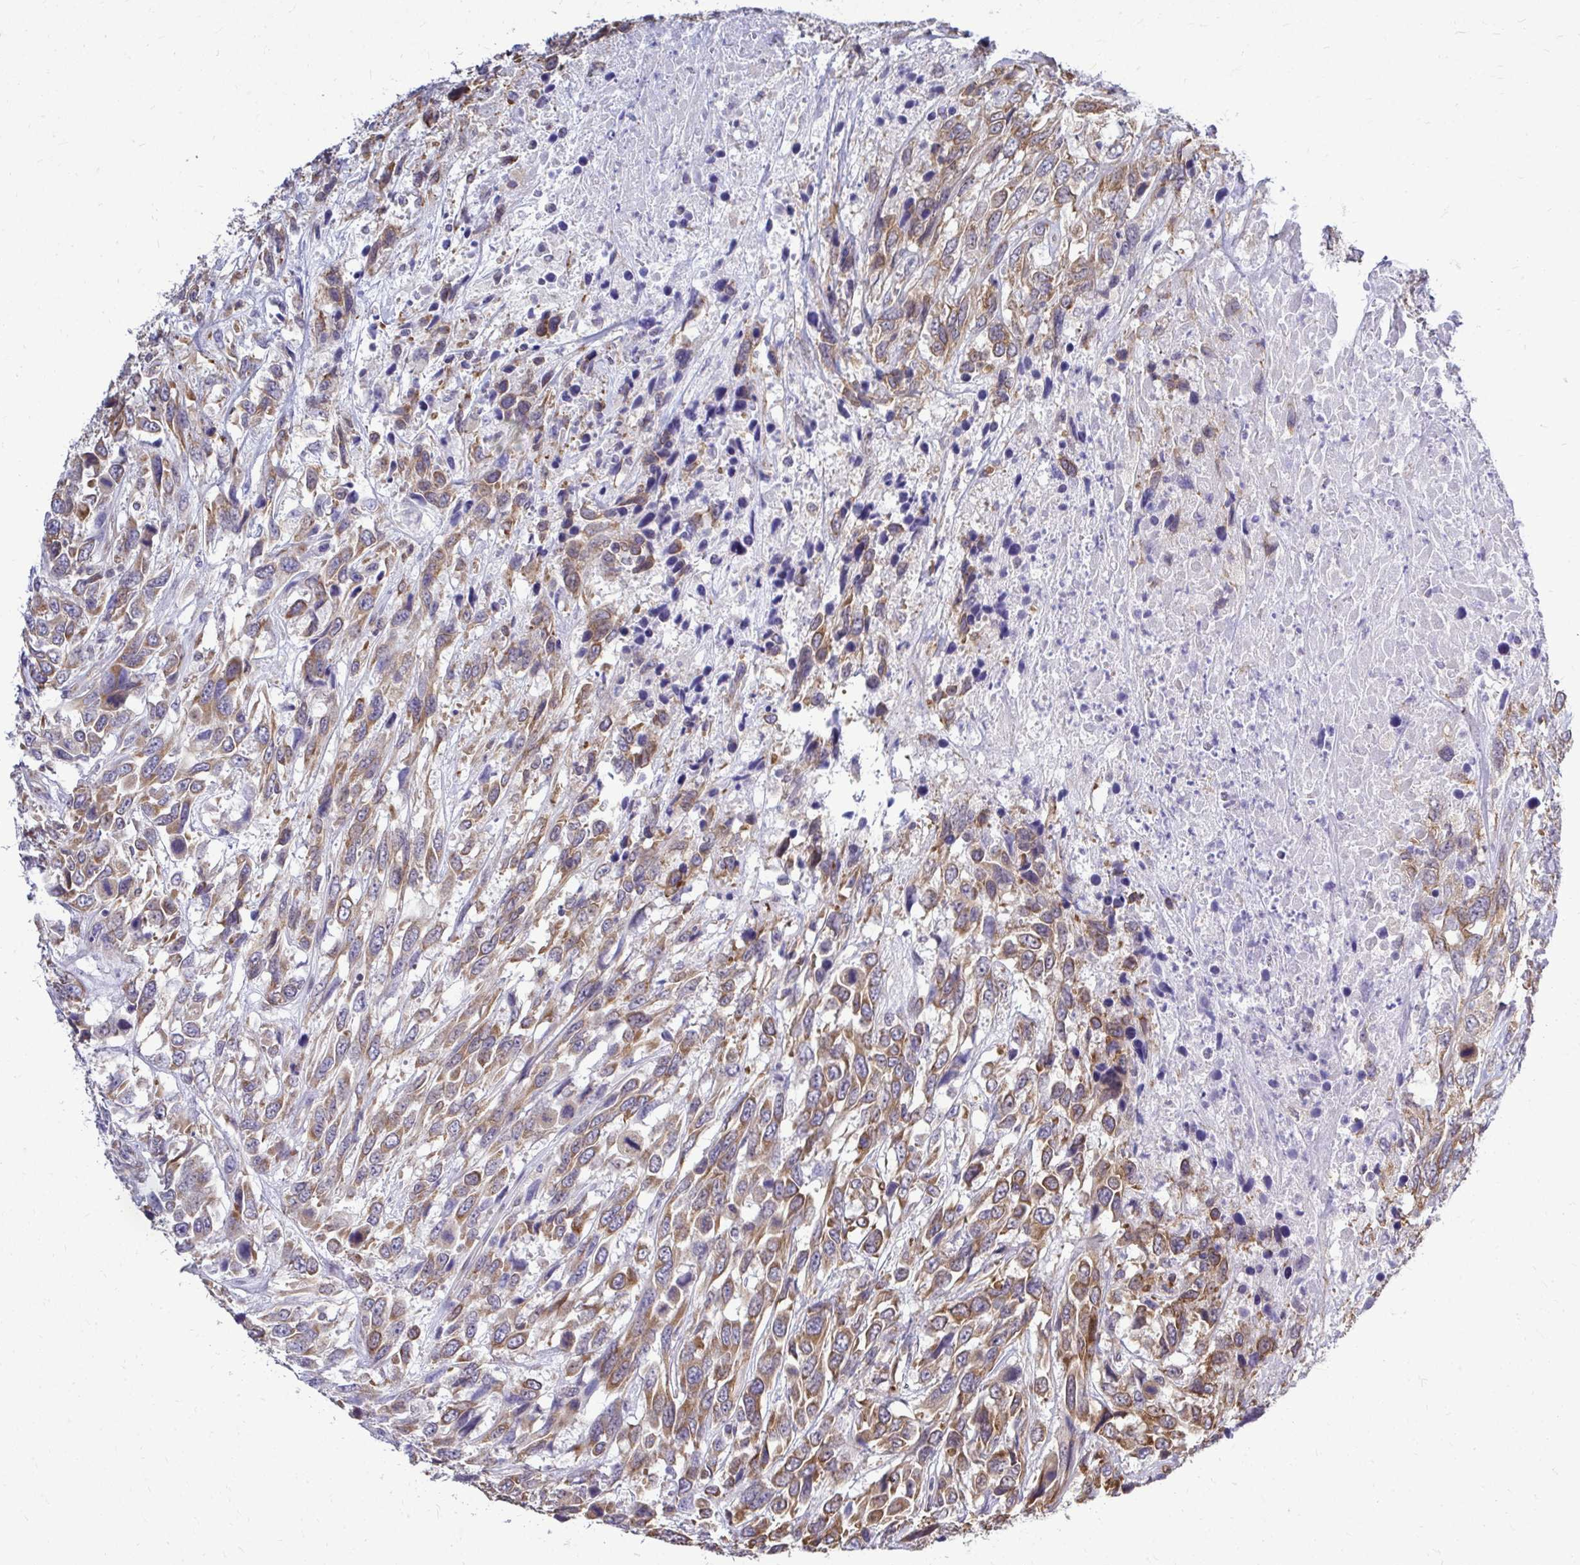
{"staining": {"intensity": "moderate", "quantity": ">75%", "location": "cytoplasmic/membranous"}, "tissue": "urothelial cancer", "cell_type": "Tumor cells", "image_type": "cancer", "snomed": [{"axis": "morphology", "description": "Urothelial carcinoma, High grade"}, {"axis": "topography", "description": "Urinary bladder"}], "caption": "Tumor cells display moderate cytoplasmic/membranous staining in approximately >75% of cells in high-grade urothelial carcinoma.", "gene": "FMR1", "patient": {"sex": "female", "age": 70}}